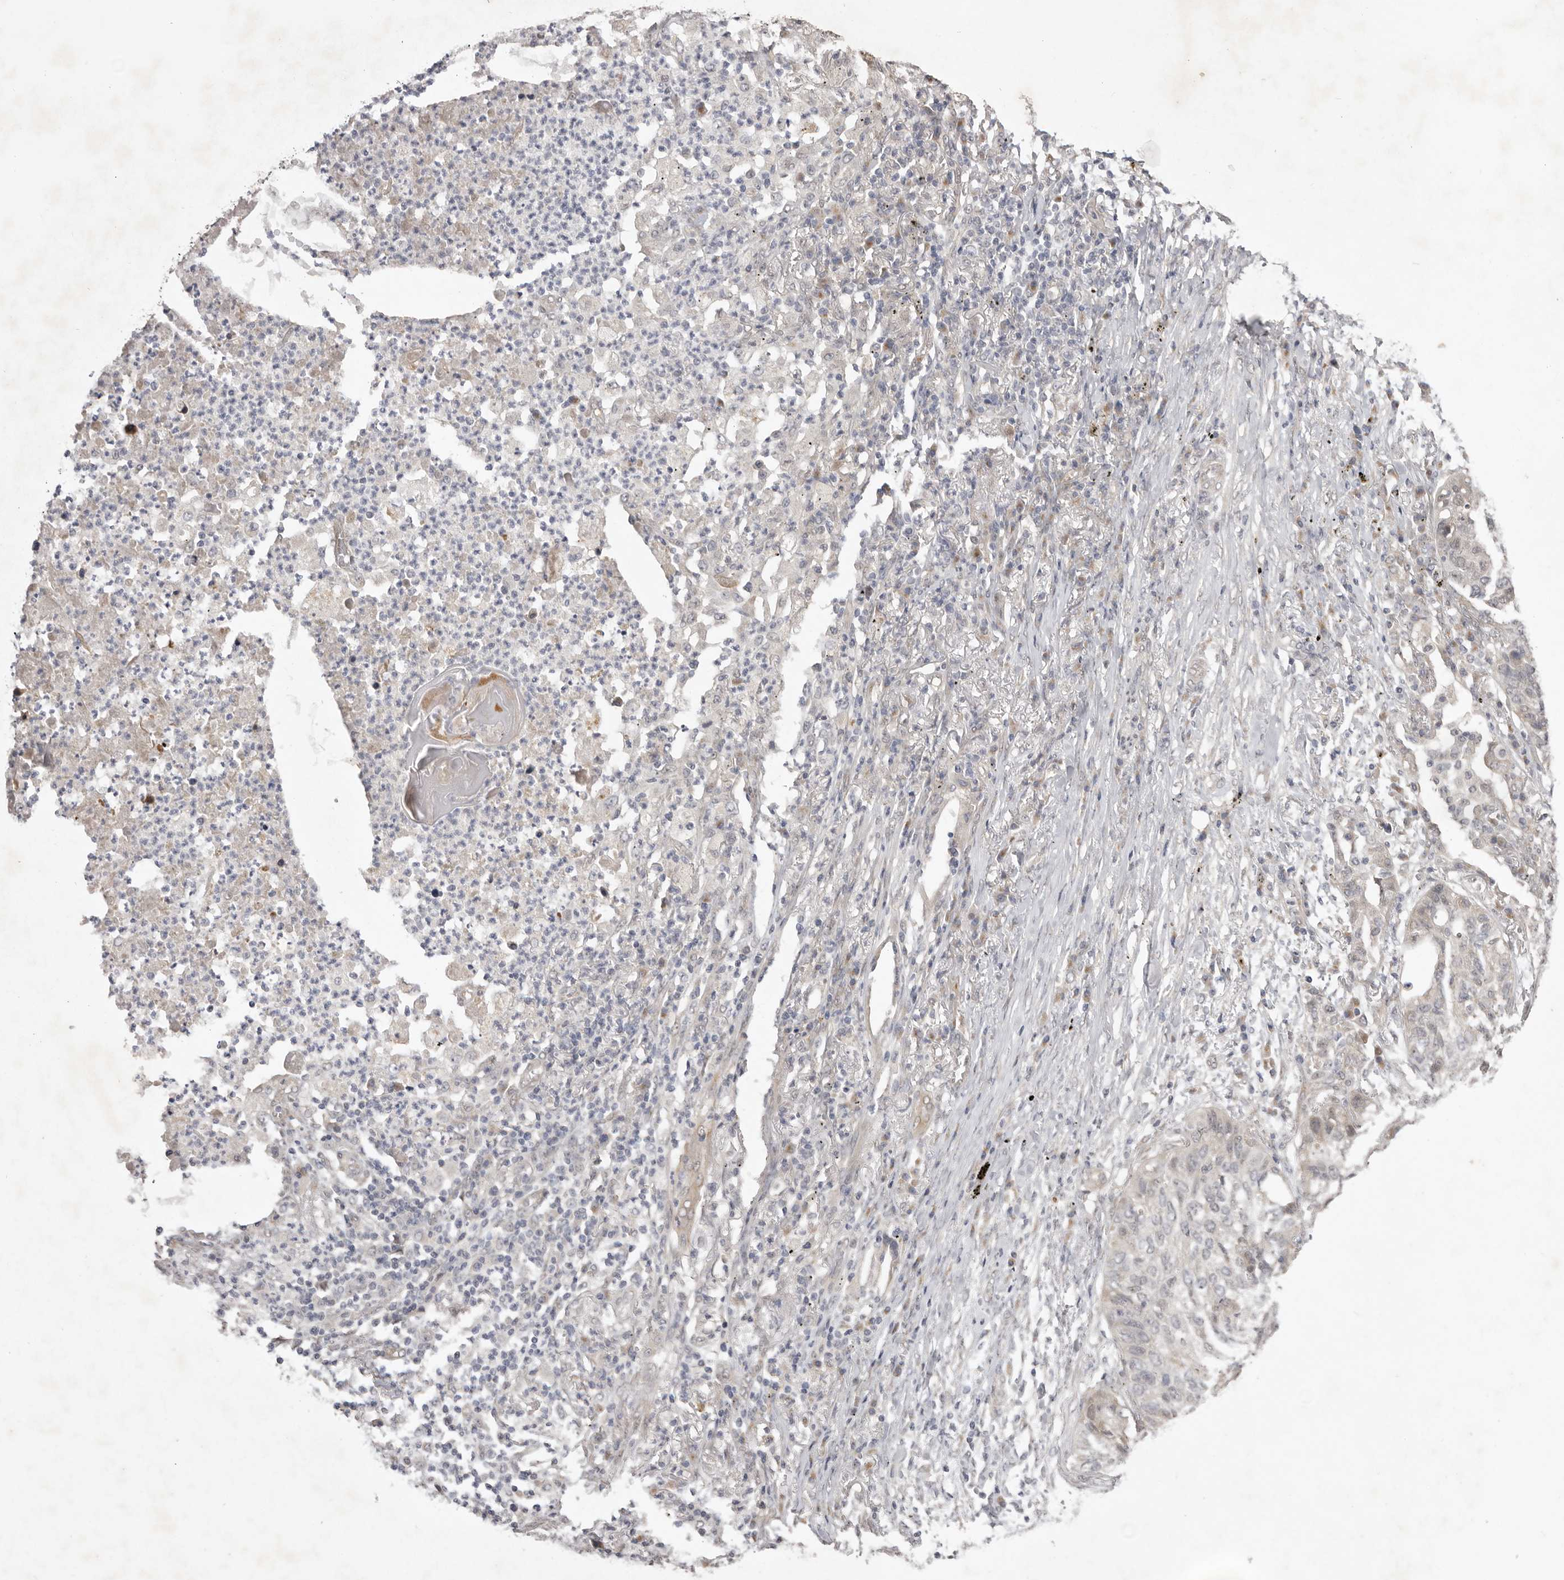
{"staining": {"intensity": "negative", "quantity": "none", "location": "none"}, "tissue": "lung cancer", "cell_type": "Tumor cells", "image_type": "cancer", "snomed": [{"axis": "morphology", "description": "Squamous cell carcinoma, NOS"}, {"axis": "topography", "description": "Lung"}], "caption": "Histopathology image shows no protein staining in tumor cells of squamous cell carcinoma (lung) tissue.", "gene": "NSUN4", "patient": {"sex": "female", "age": 63}}